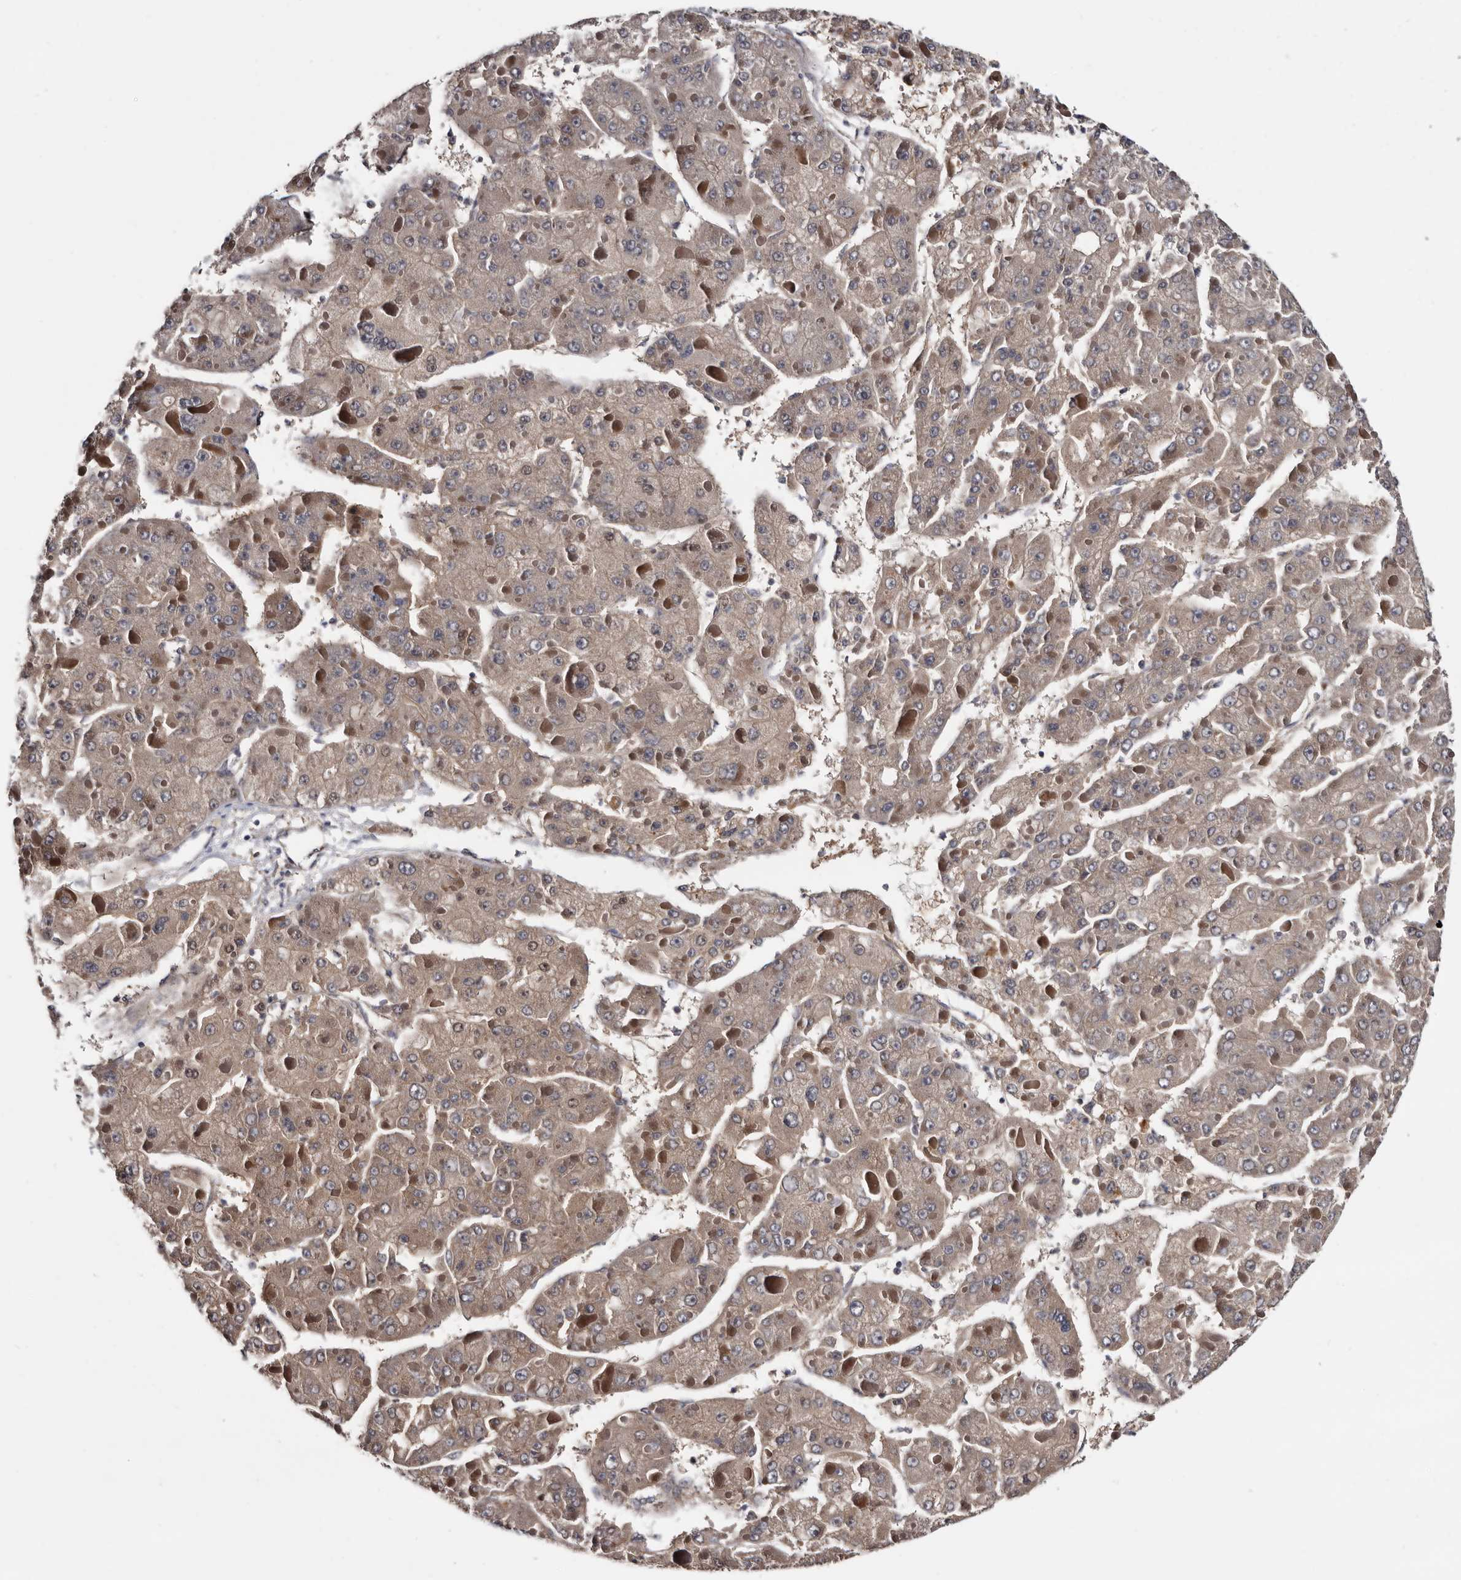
{"staining": {"intensity": "weak", "quantity": ">75%", "location": "cytoplasmic/membranous"}, "tissue": "liver cancer", "cell_type": "Tumor cells", "image_type": "cancer", "snomed": [{"axis": "morphology", "description": "Carcinoma, Hepatocellular, NOS"}, {"axis": "topography", "description": "Liver"}], "caption": "A brown stain highlights weak cytoplasmic/membranous staining of a protein in hepatocellular carcinoma (liver) tumor cells.", "gene": "ARMCX2", "patient": {"sex": "female", "age": 73}}